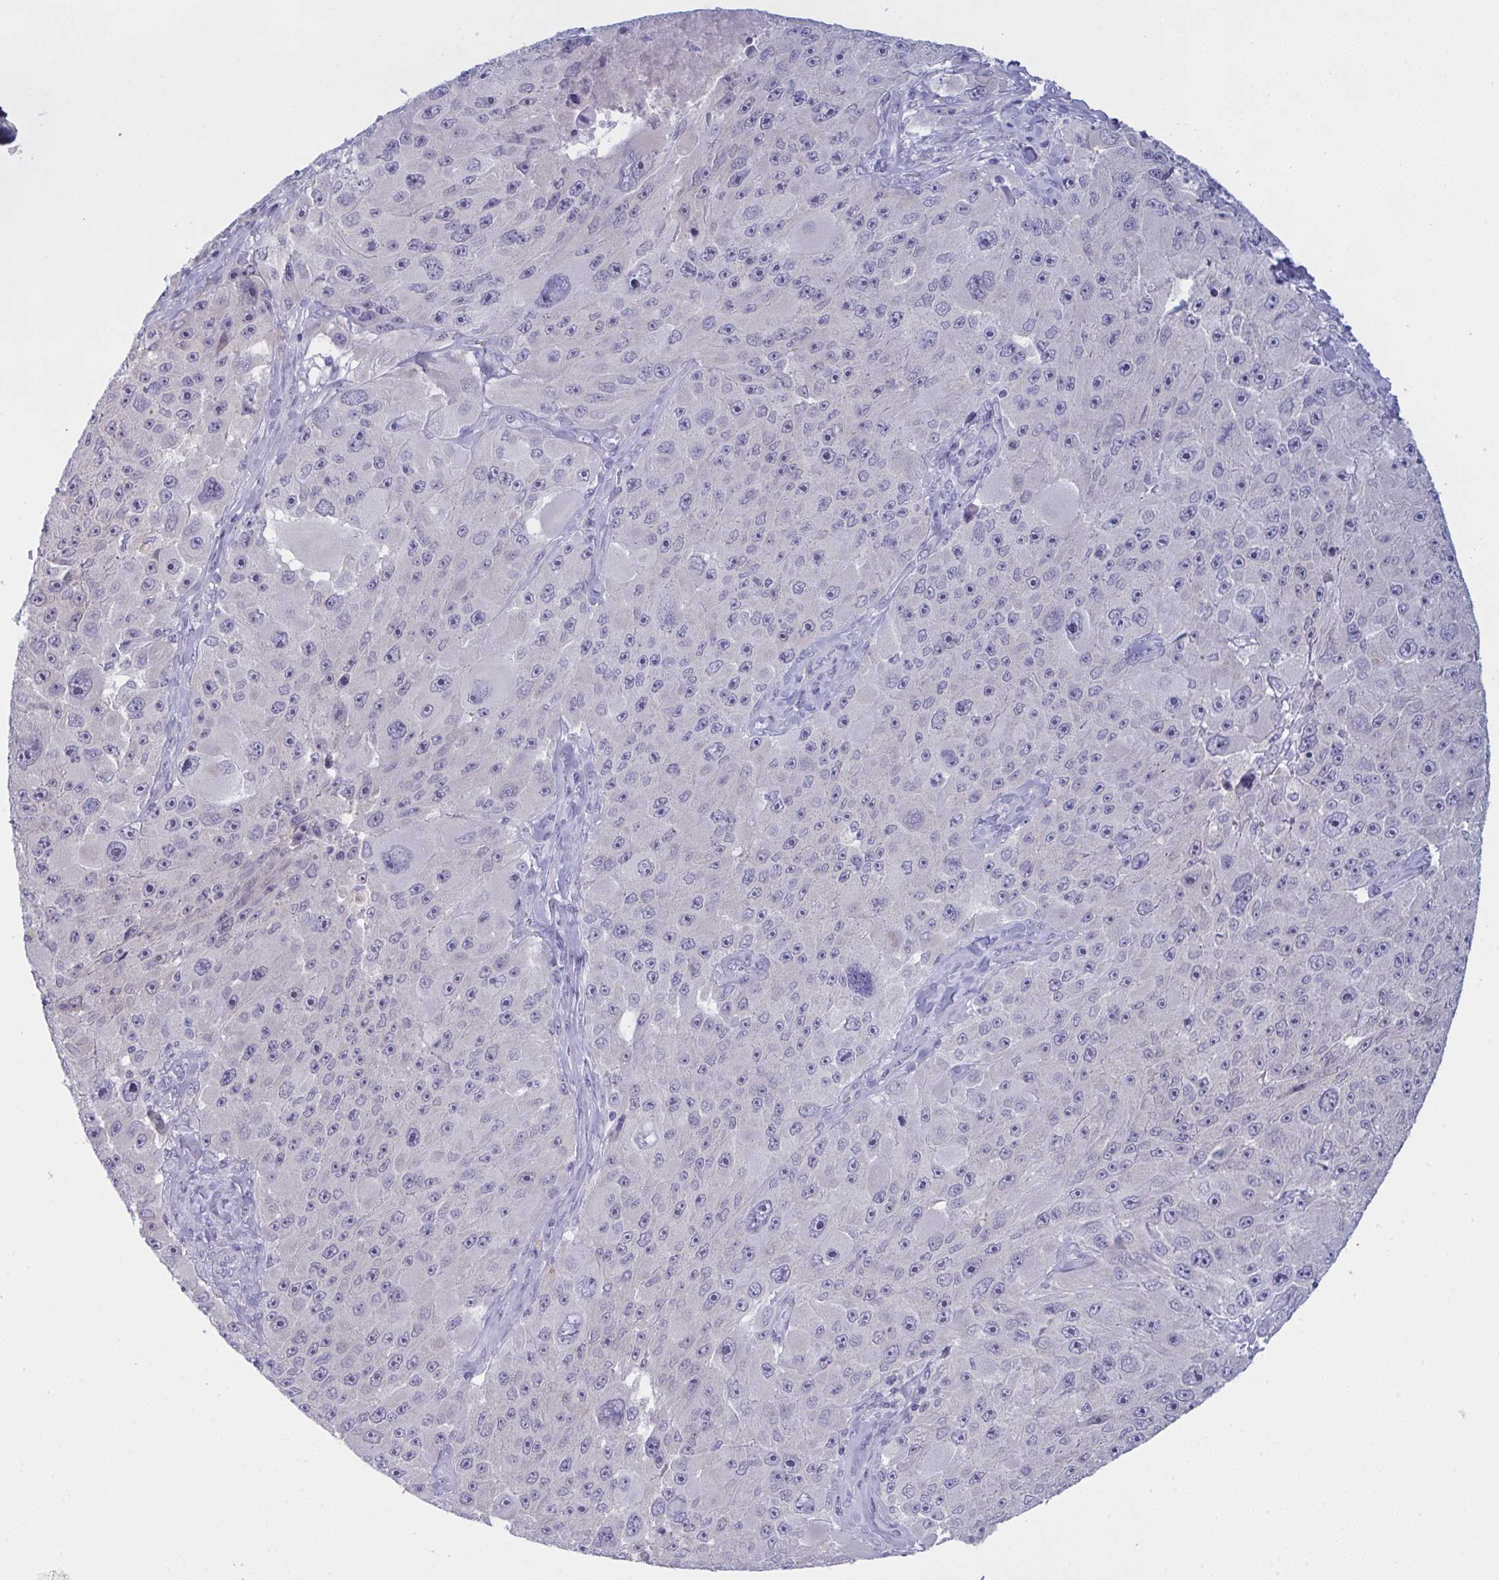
{"staining": {"intensity": "negative", "quantity": "none", "location": "none"}, "tissue": "melanoma", "cell_type": "Tumor cells", "image_type": "cancer", "snomed": [{"axis": "morphology", "description": "Malignant melanoma, Metastatic site"}, {"axis": "topography", "description": "Lymph node"}], "caption": "The immunohistochemistry (IHC) photomicrograph has no significant expression in tumor cells of melanoma tissue. Nuclei are stained in blue.", "gene": "TENT5D", "patient": {"sex": "male", "age": 62}}